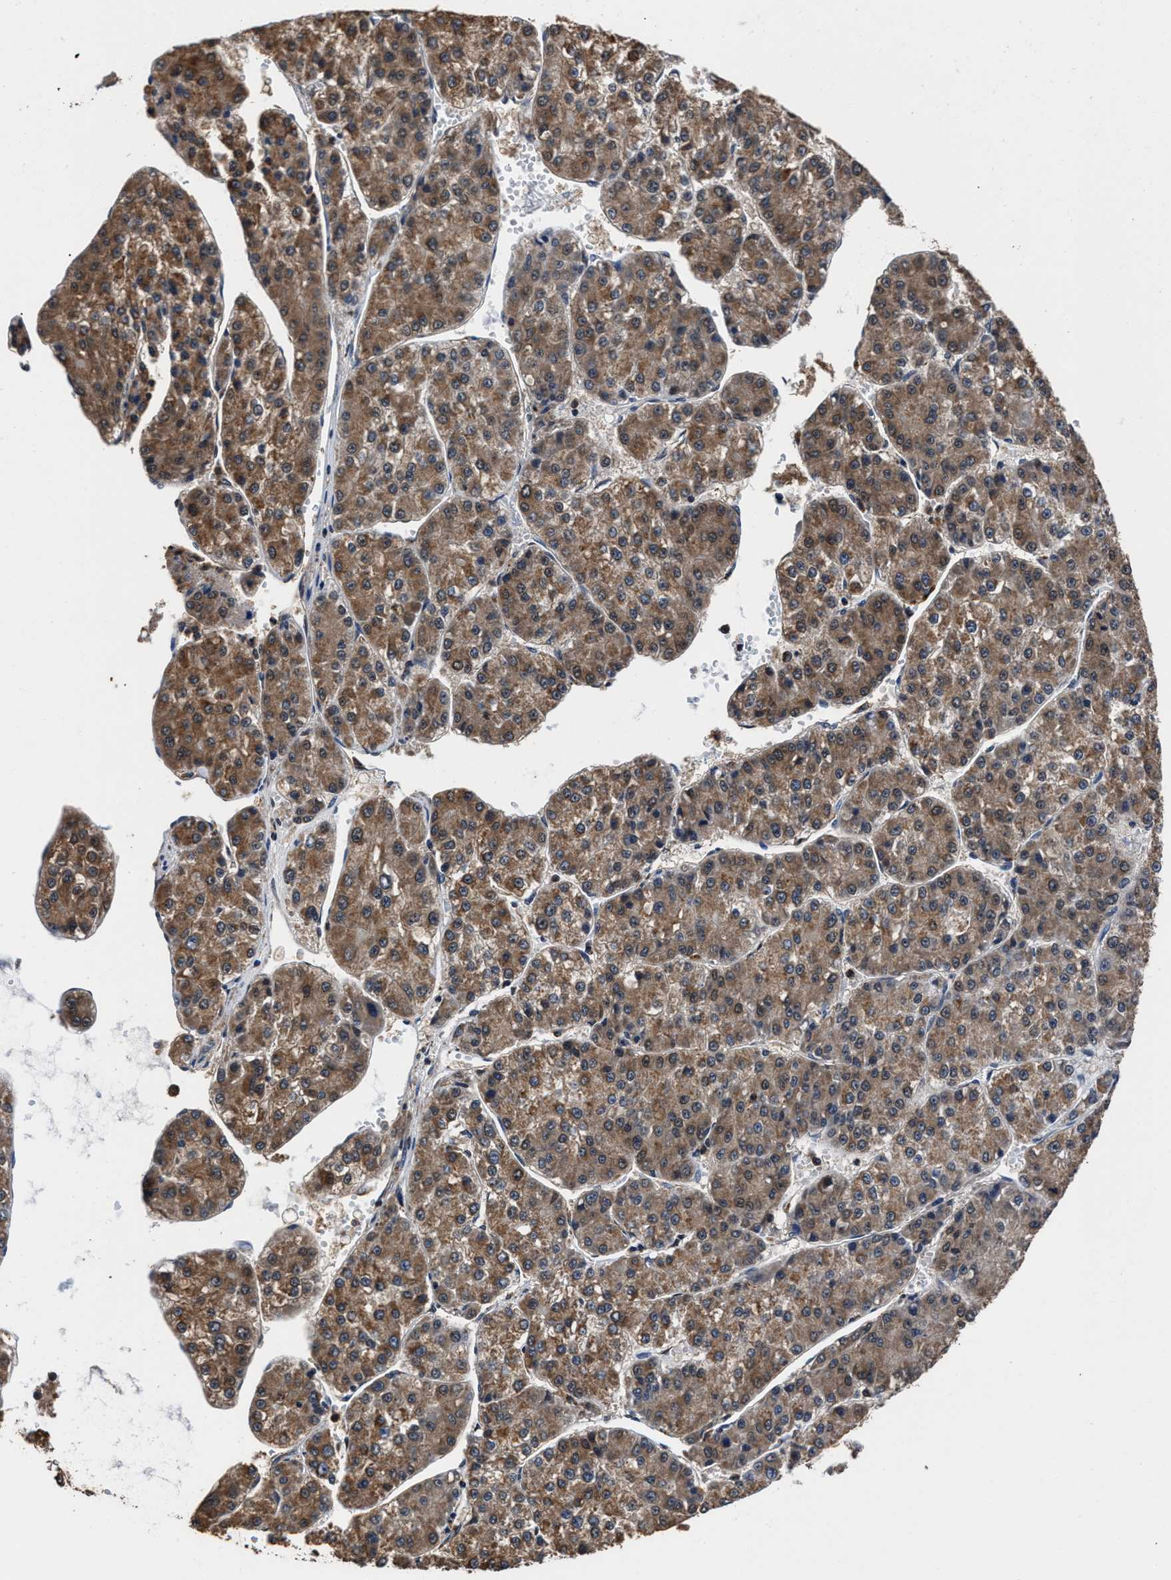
{"staining": {"intensity": "moderate", "quantity": ">75%", "location": "cytoplasmic/membranous"}, "tissue": "liver cancer", "cell_type": "Tumor cells", "image_type": "cancer", "snomed": [{"axis": "morphology", "description": "Carcinoma, Hepatocellular, NOS"}, {"axis": "topography", "description": "Liver"}], "caption": "IHC (DAB) staining of liver cancer (hepatocellular carcinoma) demonstrates moderate cytoplasmic/membranous protein expression in about >75% of tumor cells.", "gene": "ACLY", "patient": {"sex": "female", "age": 73}}